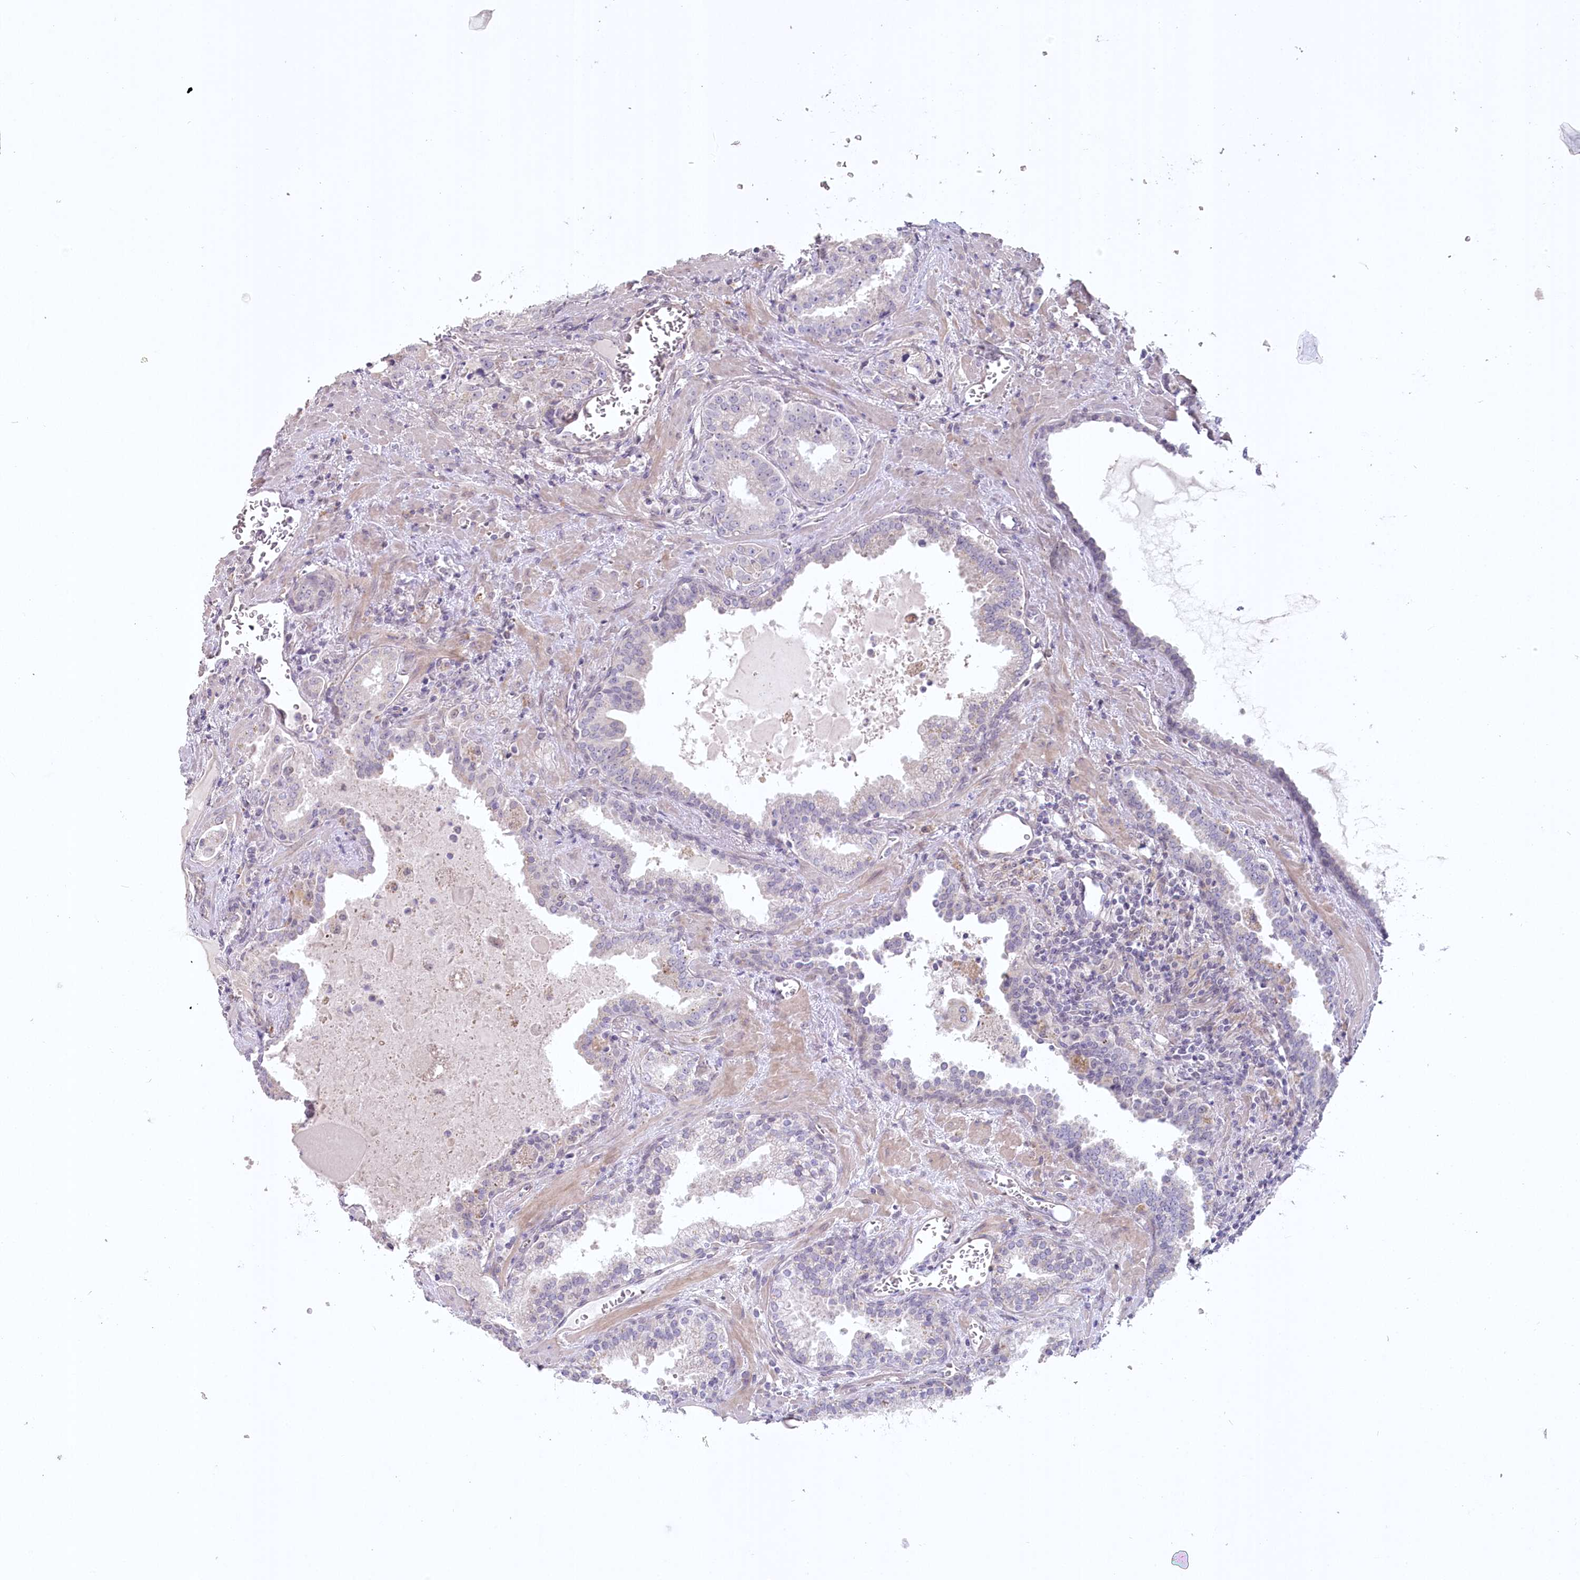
{"staining": {"intensity": "negative", "quantity": "none", "location": "none"}, "tissue": "prostate cancer", "cell_type": "Tumor cells", "image_type": "cancer", "snomed": [{"axis": "morphology", "description": "Adenocarcinoma, High grade"}, {"axis": "topography", "description": "Prostate"}], "caption": "Immunohistochemistry (IHC) of prostate cancer (high-grade adenocarcinoma) shows no staining in tumor cells.", "gene": "USP11", "patient": {"sex": "male", "age": 68}}